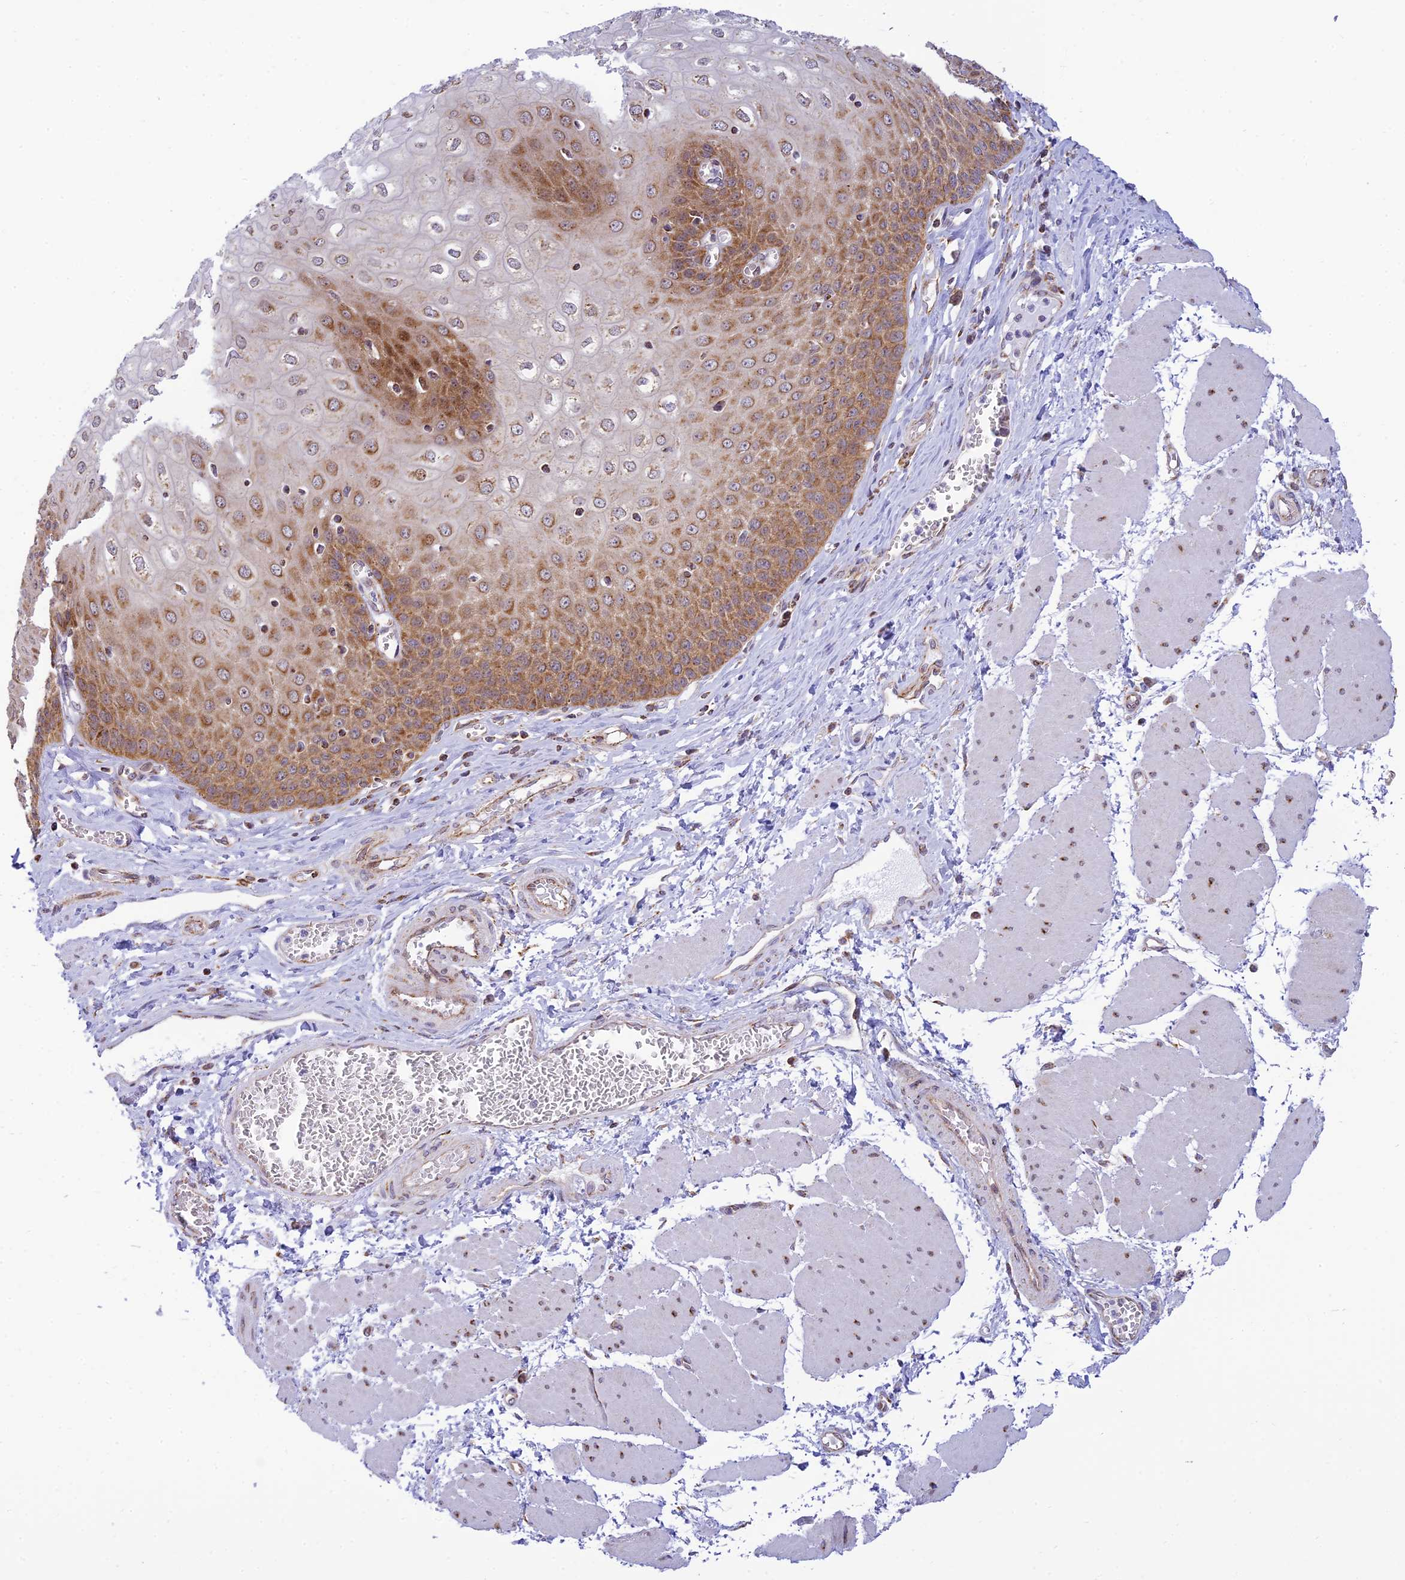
{"staining": {"intensity": "moderate", "quantity": ">75%", "location": "cytoplasmic/membranous"}, "tissue": "esophagus", "cell_type": "Squamous epithelial cells", "image_type": "normal", "snomed": [{"axis": "morphology", "description": "Normal tissue, NOS"}, {"axis": "topography", "description": "Esophagus"}], "caption": "Benign esophagus shows moderate cytoplasmic/membranous positivity in approximately >75% of squamous epithelial cells The staining is performed using DAB (3,3'-diaminobenzidine) brown chromogen to label protein expression. The nuclei are counter-stained blue using hematoxylin..", "gene": "HOOK2", "patient": {"sex": "male", "age": 60}}